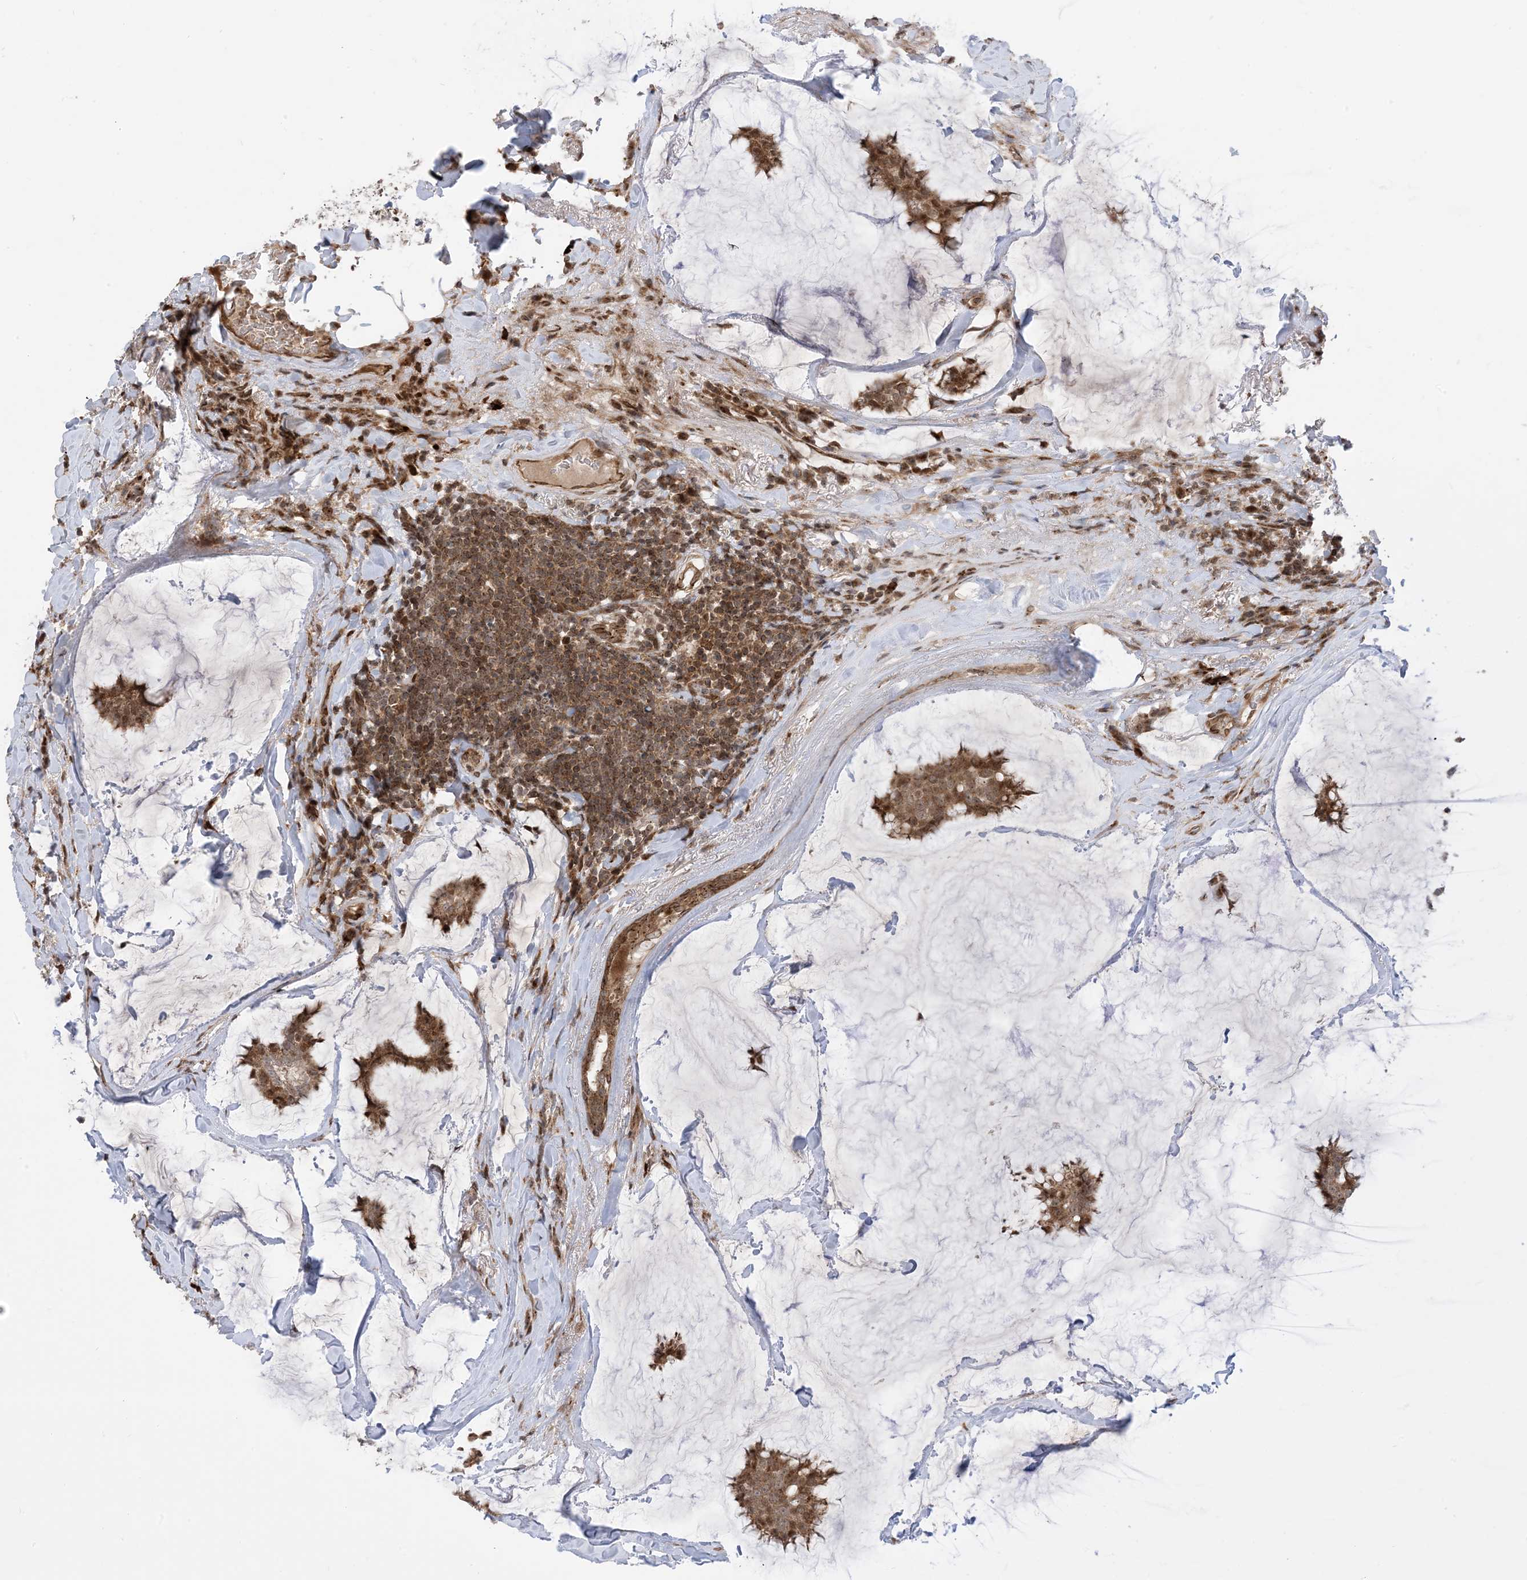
{"staining": {"intensity": "moderate", "quantity": ">75%", "location": "cytoplasmic/membranous,nuclear"}, "tissue": "breast cancer", "cell_type": "Tumor cells", "image_type": "cancer", "snomed": [{"axis": "morphology", "description": "Duct carcinoma"}, {"axis": "topography", "description": "Breast"}], "caption": "Human breast infiltrating ductal carcinoma stained with a brown dye displays moderate cytoplasmic/membranous and nuclear positive expression in approximately >75% of tumor cells.", "gene": "CASP4", "patient": {"sex": "female", "age": 93}}